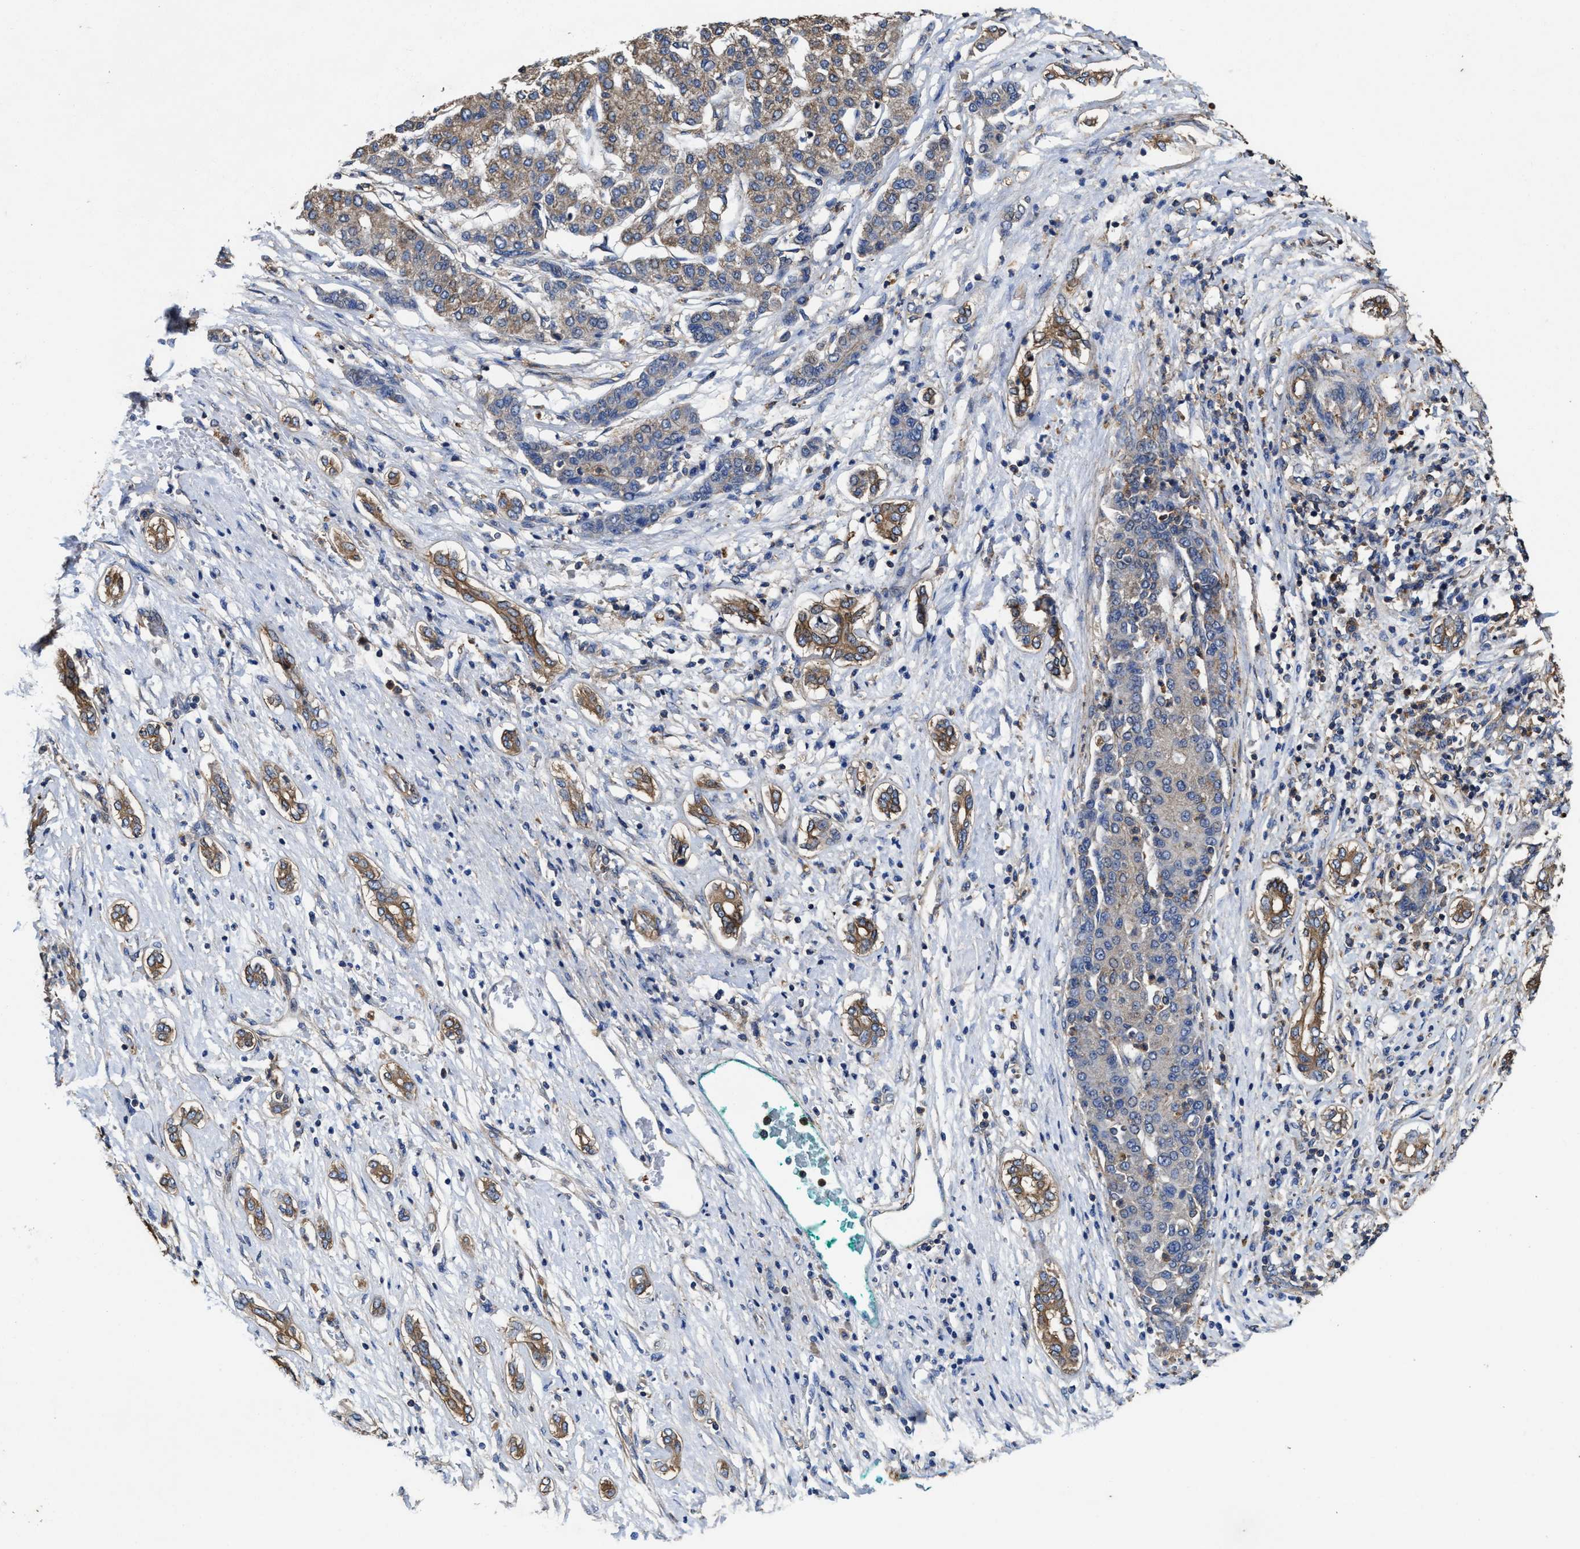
{"staining": {"intensity": "weak", "quantity": "<25%", "location": "cytoplasmic/membranous"}, "tissue": "liver cancer", "cell_type": "Tumor cells", "image_type": "cancer", "snomed": [{"axis": "morphology", "description": "Carcinoma, Hepatocellular, NOS"}, {"axis": "topography", "description": "Liver"}], "caption": "DAB immunohistochemical staining of human liver cancer (hepatocellular carcinoma) exhibits no significant staining in tumor cells.", "gene": "SFXN4", "patient": {"sex": "male", "age": 65}}